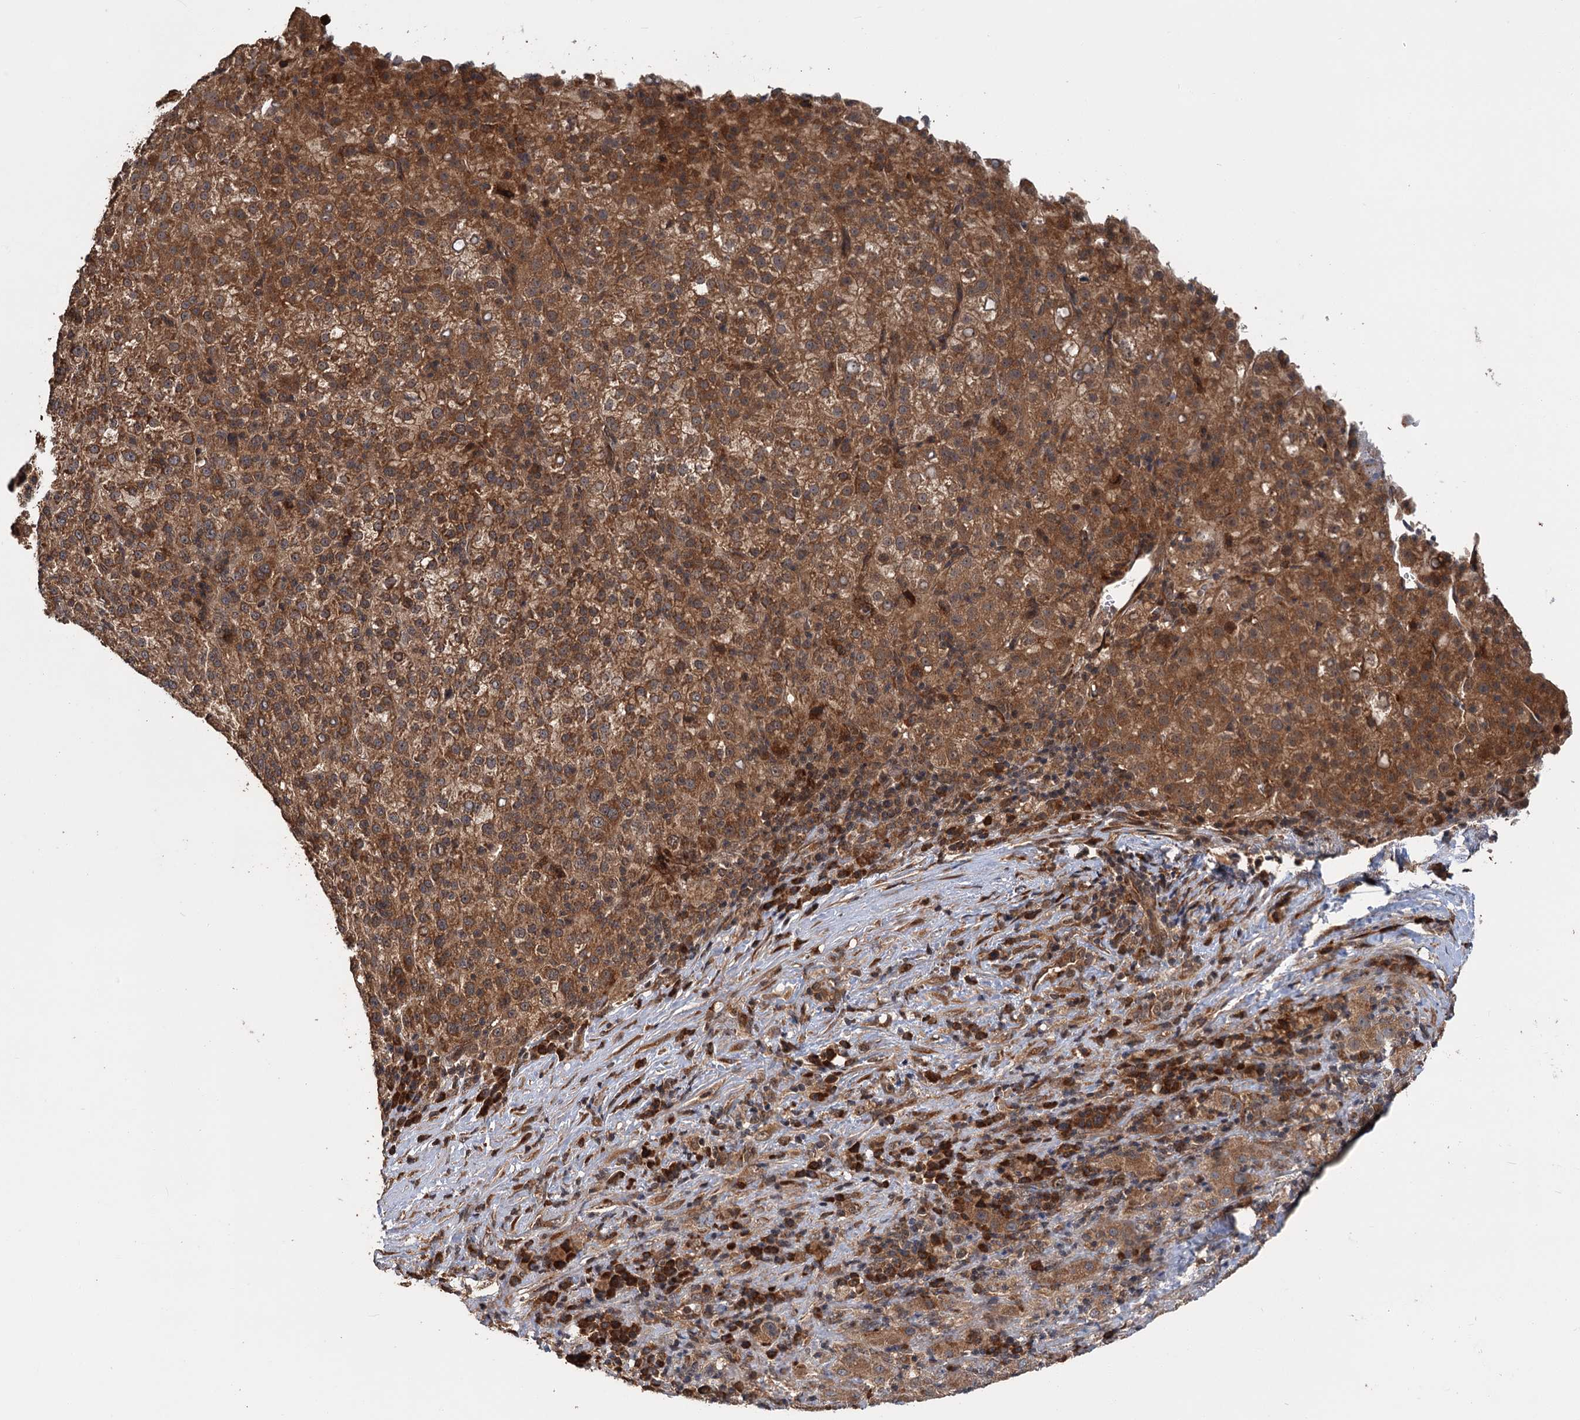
{"staining": {"intensity": "moderate", "quantity": ">75%", "location": "cytoplasmic/membranous"}, "tissue": "liver cancer", "cell_type": "Tumor cells", "image_type": "cancer", "snomed": [{"axis": "morphology", "description": "Carcinoma, Hepatocellular, NOS"}, {"axis": "topography", "description": "Liver"}], "caption": "Tumor cells show moderate cytoplasmic/membranous staining in about >75% of cells in liver cancer (hepatocellular carcinoma).", "gene": "KANSL2", "patient": {"sex": "female", "age": 58}}